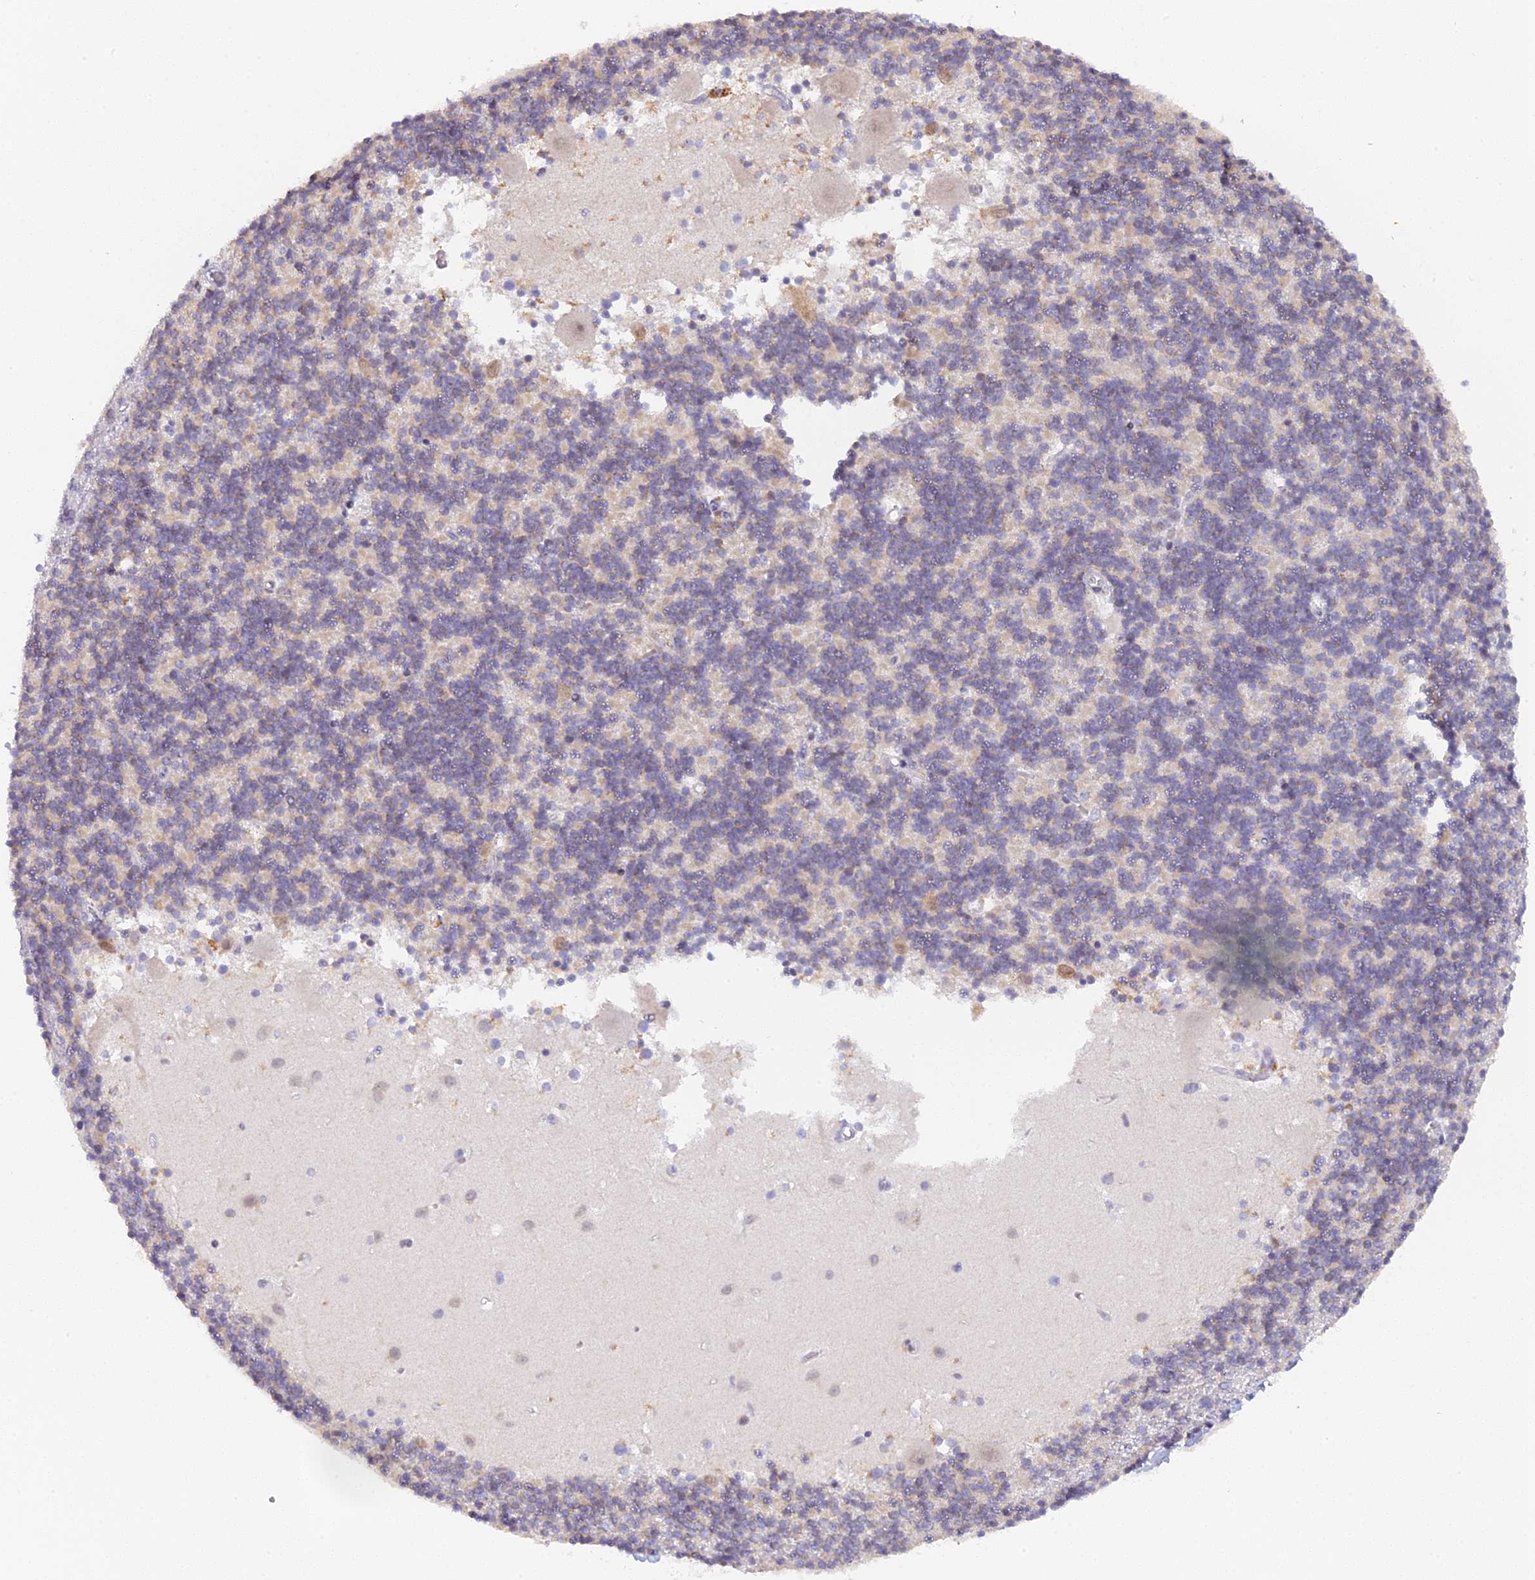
{"staining": {"intensity": "weak", "quantity": "<25%", "location": "cytoplasmic/membranous"}, "tissue": "cerebellum", "cell_type": "Cells in granular layer", "image_type": "normal", "snomed": [{"axis": "morphology", "description": "Normal tissue, NOS"}, {"axis": "topography", "description": "Cerebellum"}], "caption": "This micrograph is of benign cerebellum stained with immunohistochemistry to label a protein in brown with the nuclei are counter-stained blue. There is no expression in cells in granular layer.", "gene": "SNX17", "patient": {"sex": "male", "age": 54}}